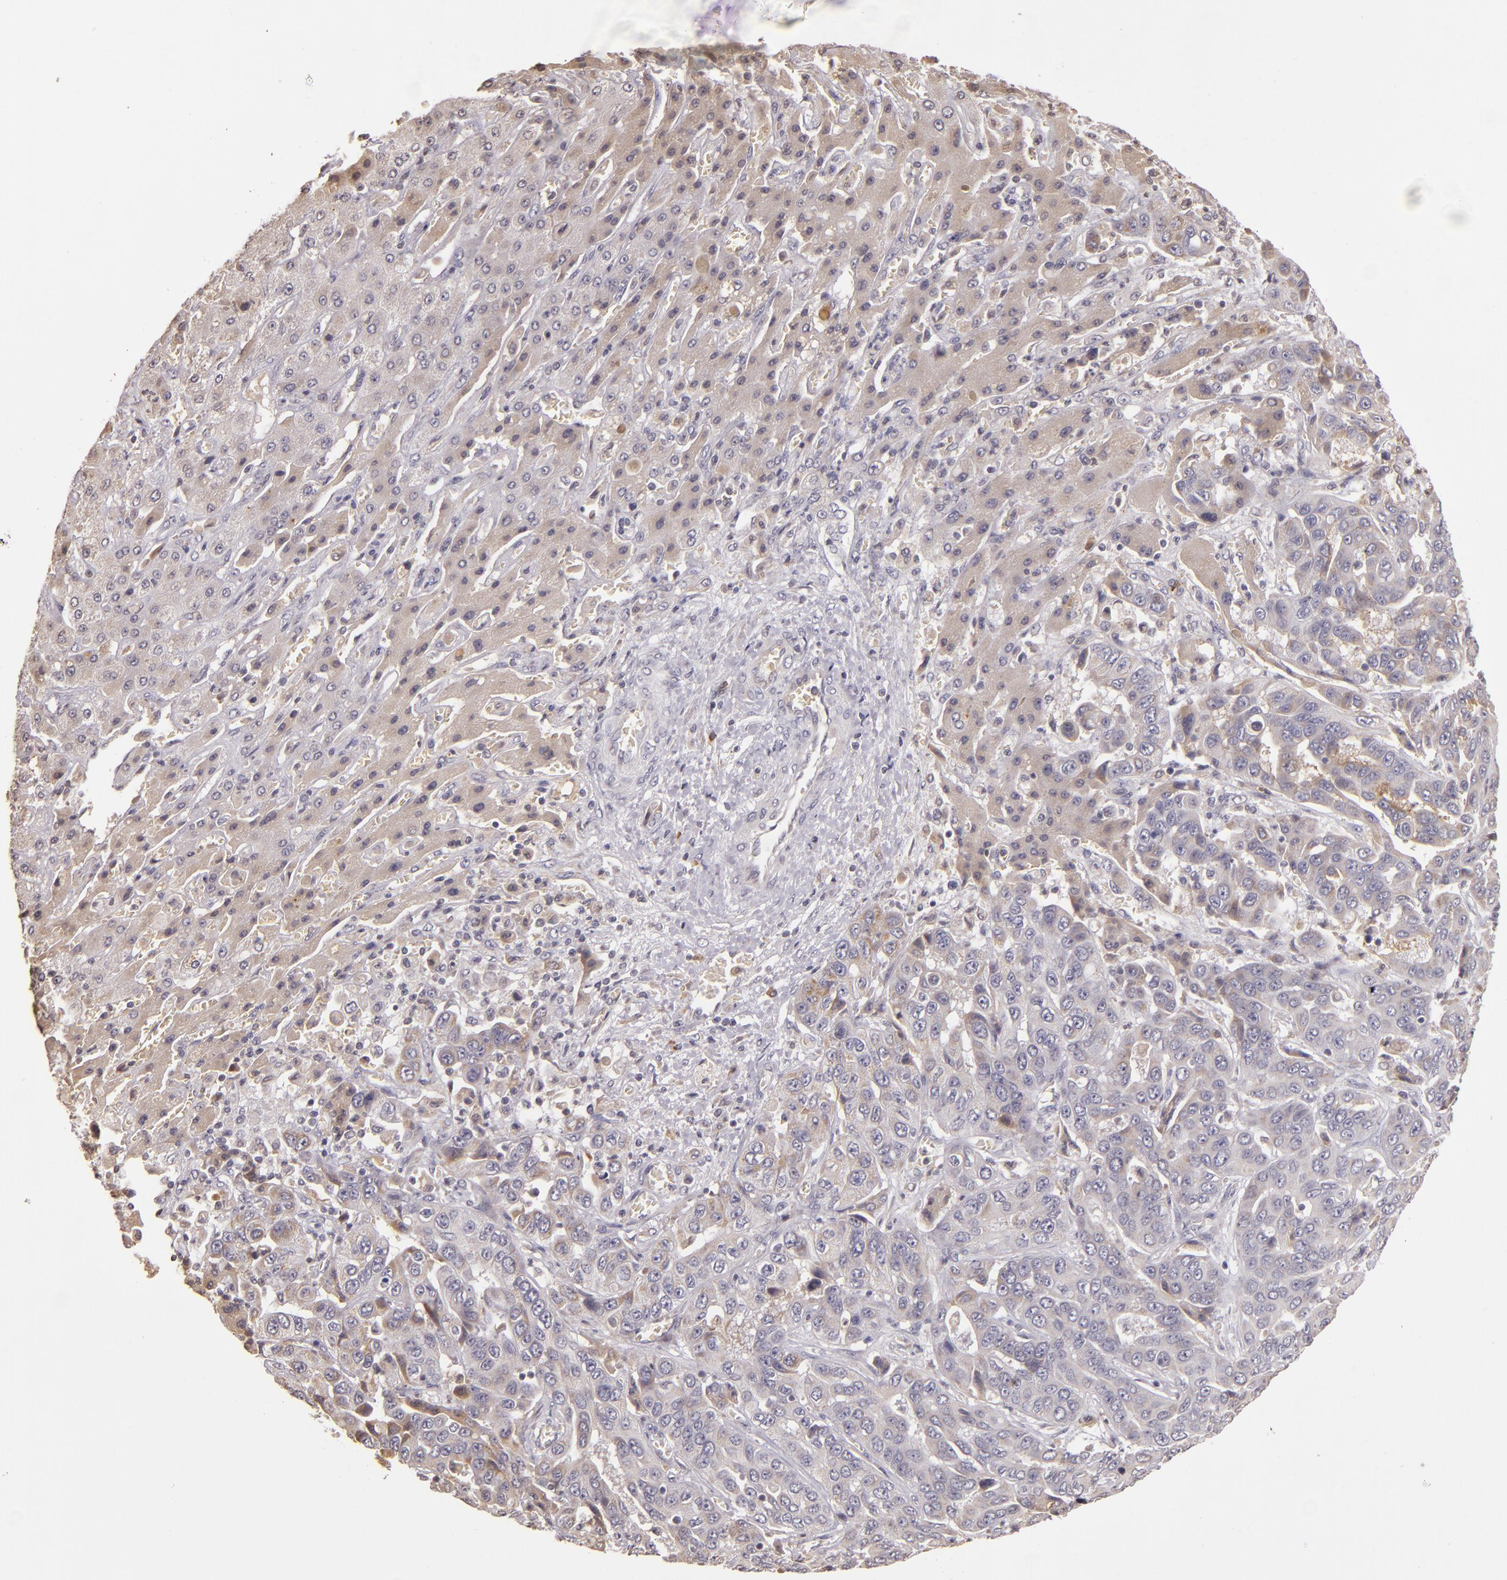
{"staining": {"intensity": "weak", "quantity": ">75%", "location": "cytoplasmic/membranous"}, "tissue": "liver cancer", "cell_type": "Tumor cells", "image_type": "cancer", "snomed": [{"axis": "morphology", "description": "Cholangiocarcinoma"}, {"axis": "topography", "description": "Liver"}], "caption": "High-power microscopy captured an immunohistochemistry photomicrograph of liver cancer (cholangiocarcinoma), revealing weak cytoplasmic/membranous staining in approximately >75% of tumor cells. The staining is performed using DAB (3,3'-diaminobenzidine) brown chromogen to label protein expression. The nuclei are counter-stained blue using hematoxylin.", "gene": "ABL1", "patient": {"sex": "female", "age": 52}}